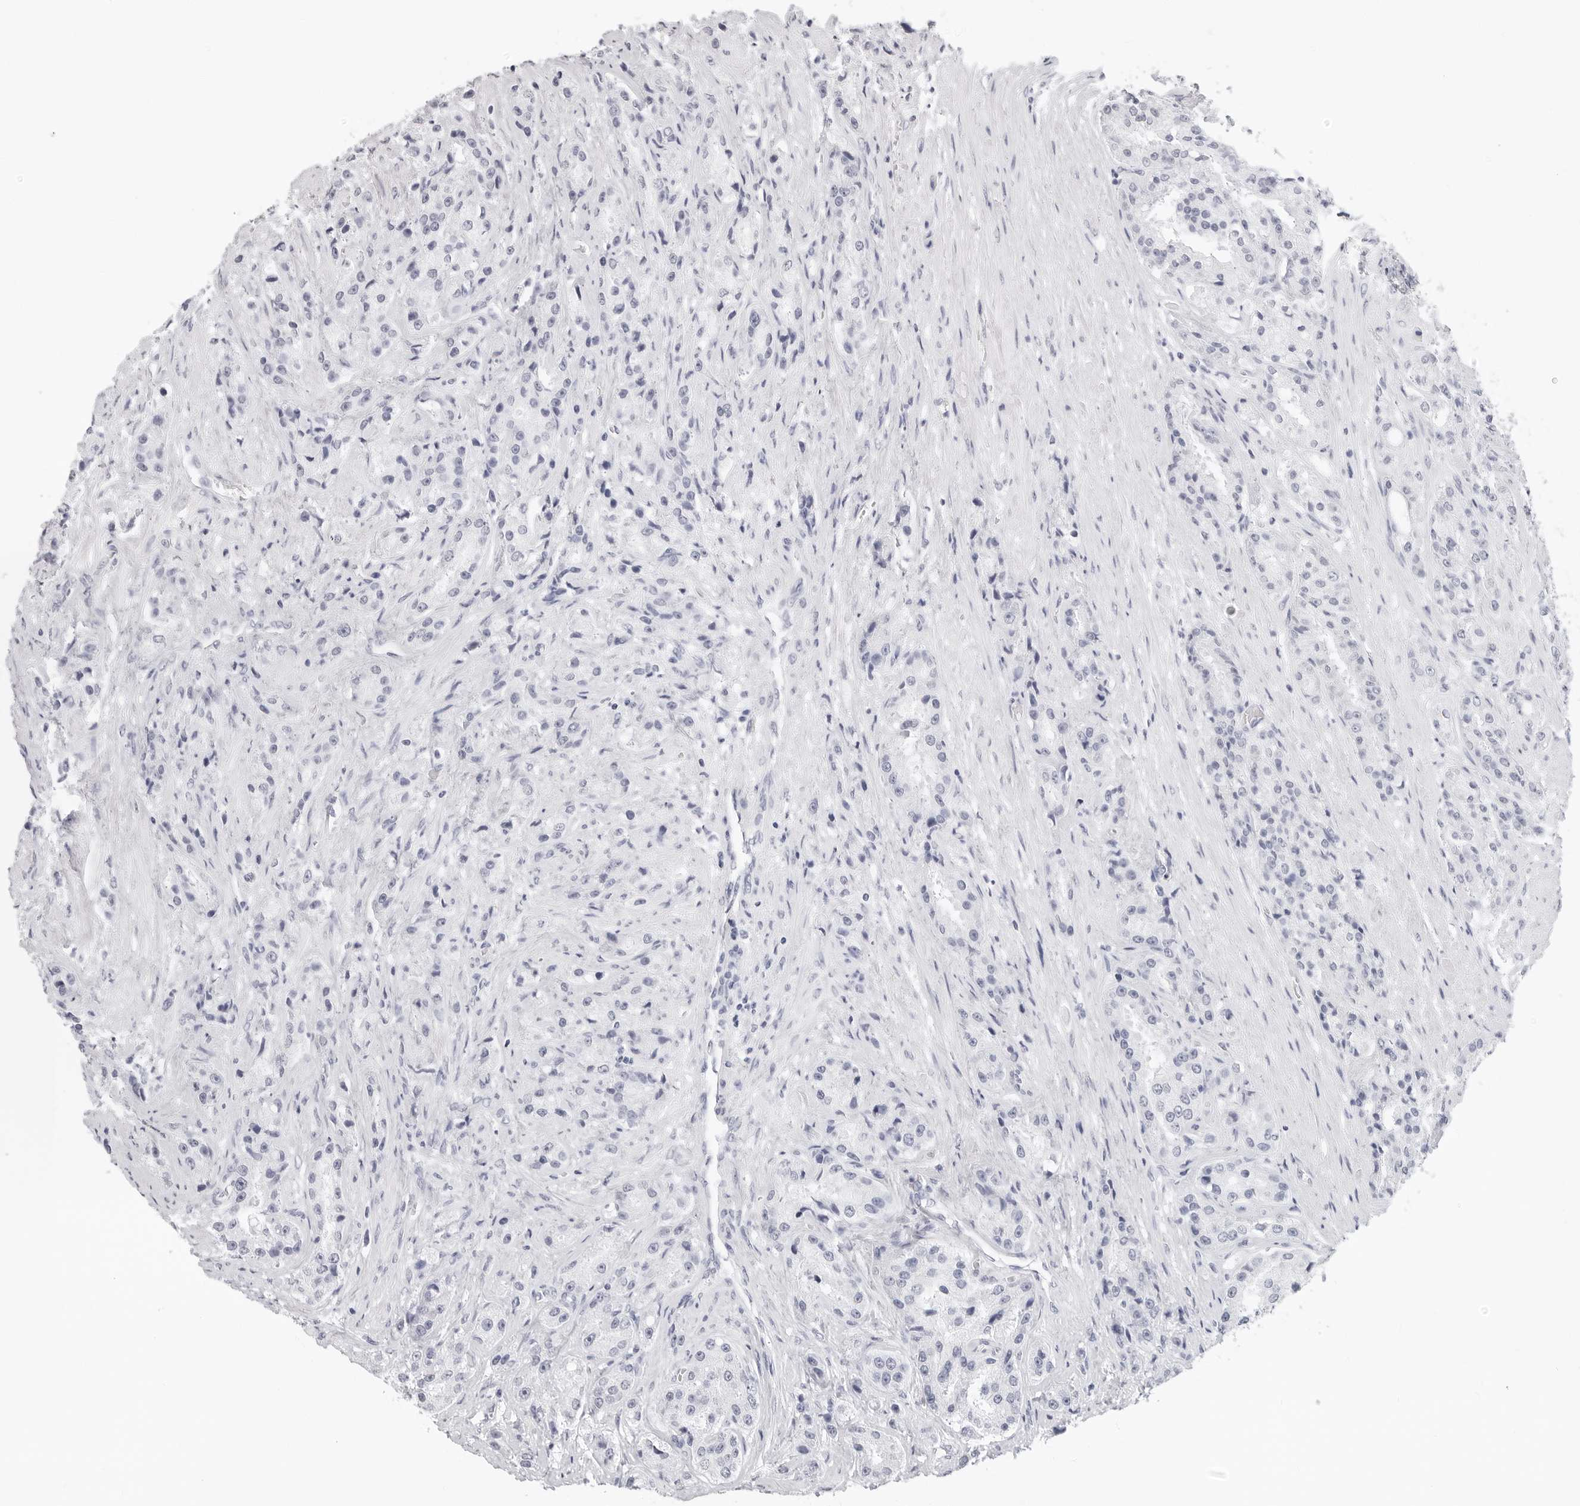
{"staining": {"intensity": "negative", "quantity": "none", "location": "none"}, "tissue": "prostate cancer", "cell_type": "Tumor cells", "image_type": "cancer", "snomed": [{"axis": "morphology", "description": "Adenocarcinoma, High grade"}, {"axis": "topography", "description": "Prostate"}], "caption": "Immunohistochemical staining of human prostate high-grade adenocarcinoma shows no significant staining in tumor cells. The staining was performed using DAB (3,3'-diaminobenzidine) to visualize the protein expression in brown, while the nuclei were stained in blue with hematoxylin (Magnification: 20x).", "gene": "AGMAT", "patient": {"sex": "male", "age": 60}}